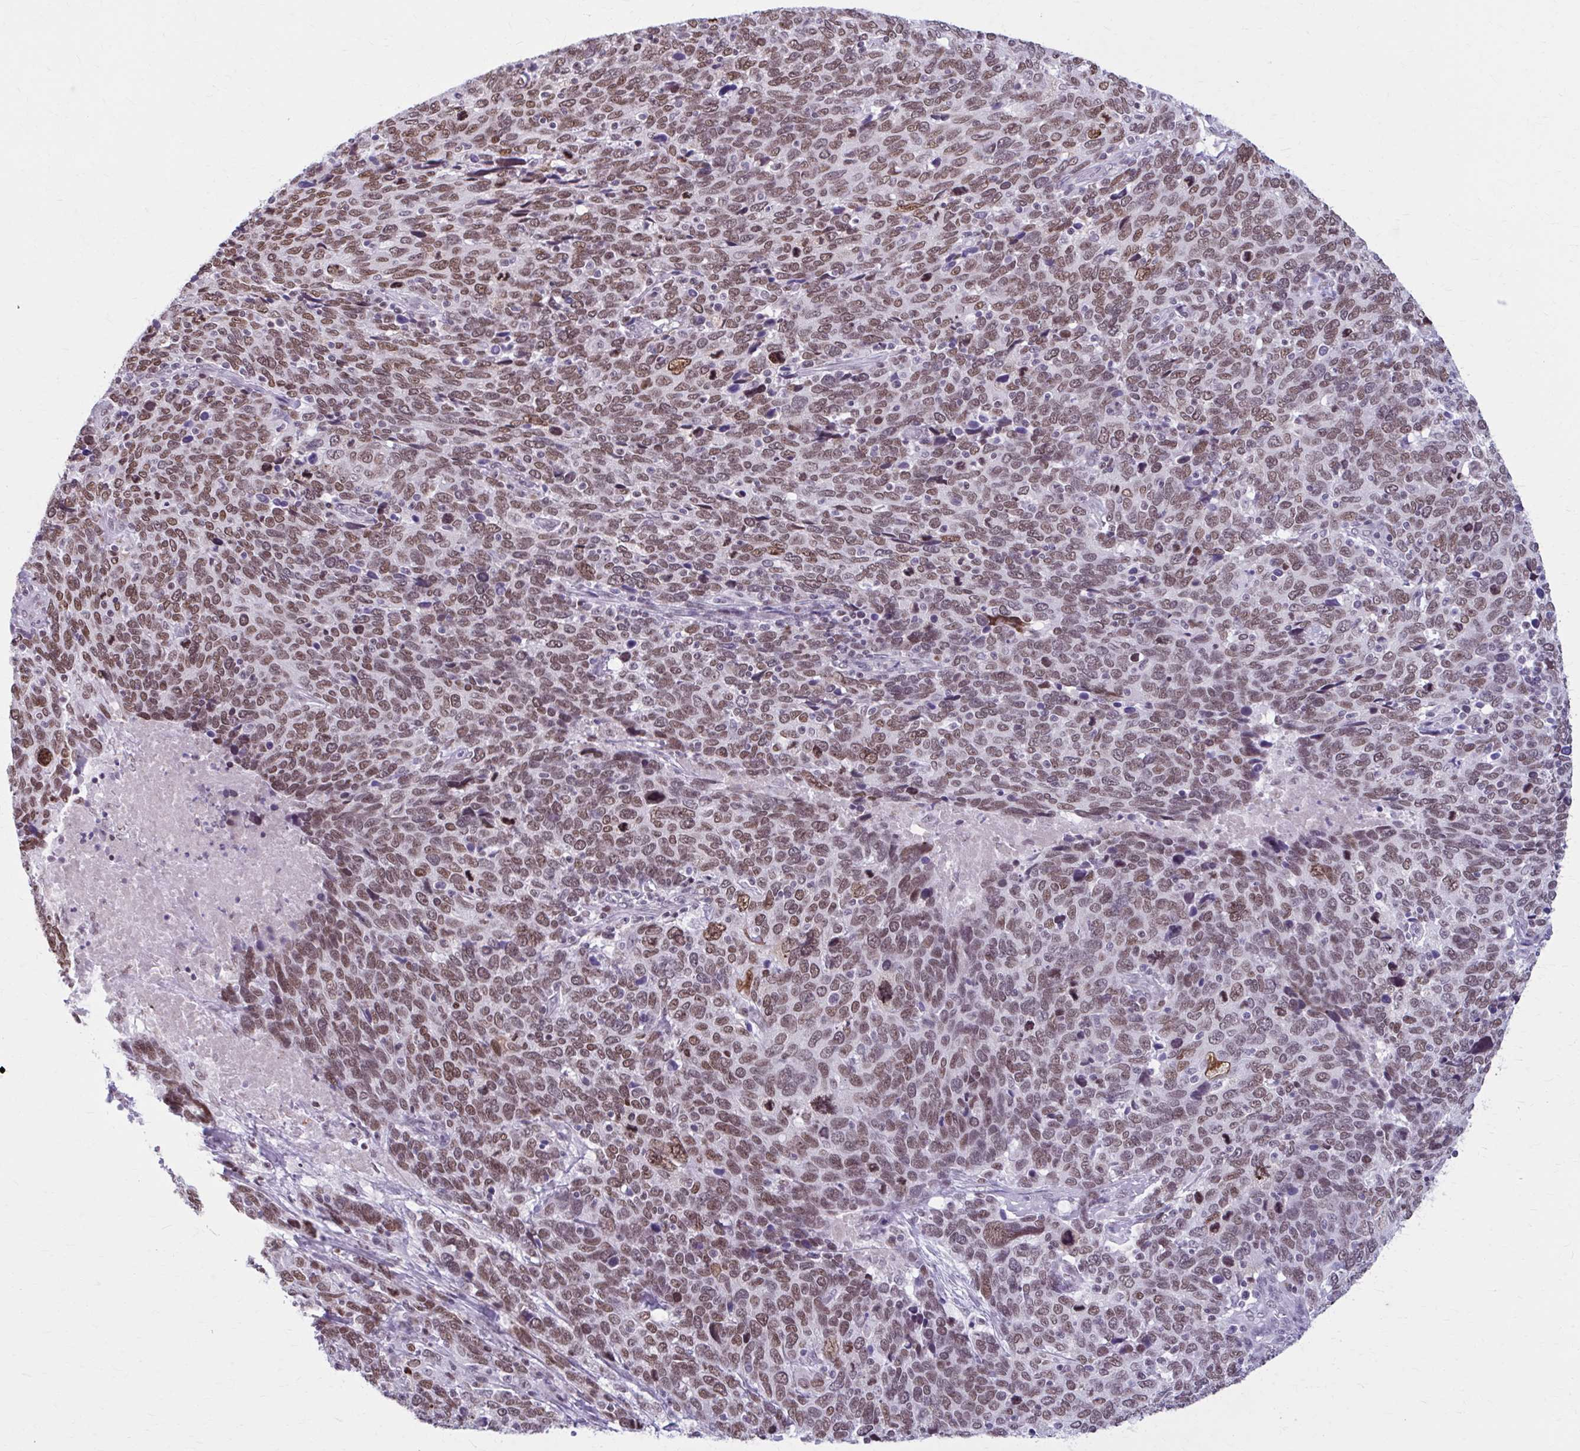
{"staining": {"intensity": "moderate", "quantity": ">75%", "location": "nuclear"}, "tissue": "cervical cancer", "cell_type": "Tumor cells", "image_type": "cancer", "snomed": [{"axis": "morphology", "description": "Squamous cell carcinoma, NOS"}, {"axis": "topography", "description": "Cervix"}], "caption": "Moderate nuclear positivity is identified in approximately >75% of tumor cells in cervical cancer (squamous cell carcinoma).", "gene": "PABIR1", "patient": {"sex": "female", "age": 41}}